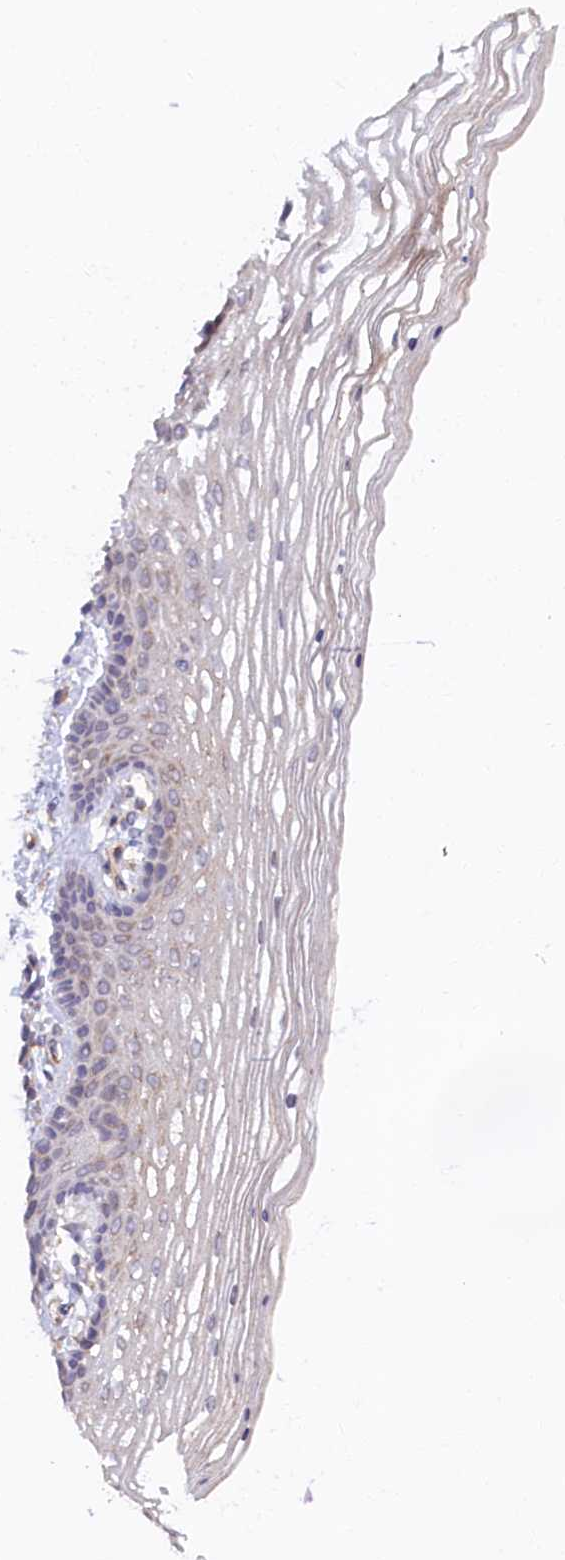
{"staining": {"intensity": "weak", "quantity": "<25%", "location": "cytoplasmic/membranous"}, "tissue": "vagina", "cell_type": "Squamous epithelial cells", "image_type": "normal", "snomed": [{"axis": "morphology", "description": "Normal tissue, NOS"}, {"axis": "topography", "description": "Vagina"}], "caption": "The histopathology image shows no staining of squamous epithelial cells in normal vagina. (DAB (3,3'-diaminobenzidine) IHC, high magnification).", "gene": "STX12", "patient": {"sex": "female", "age": 46}}